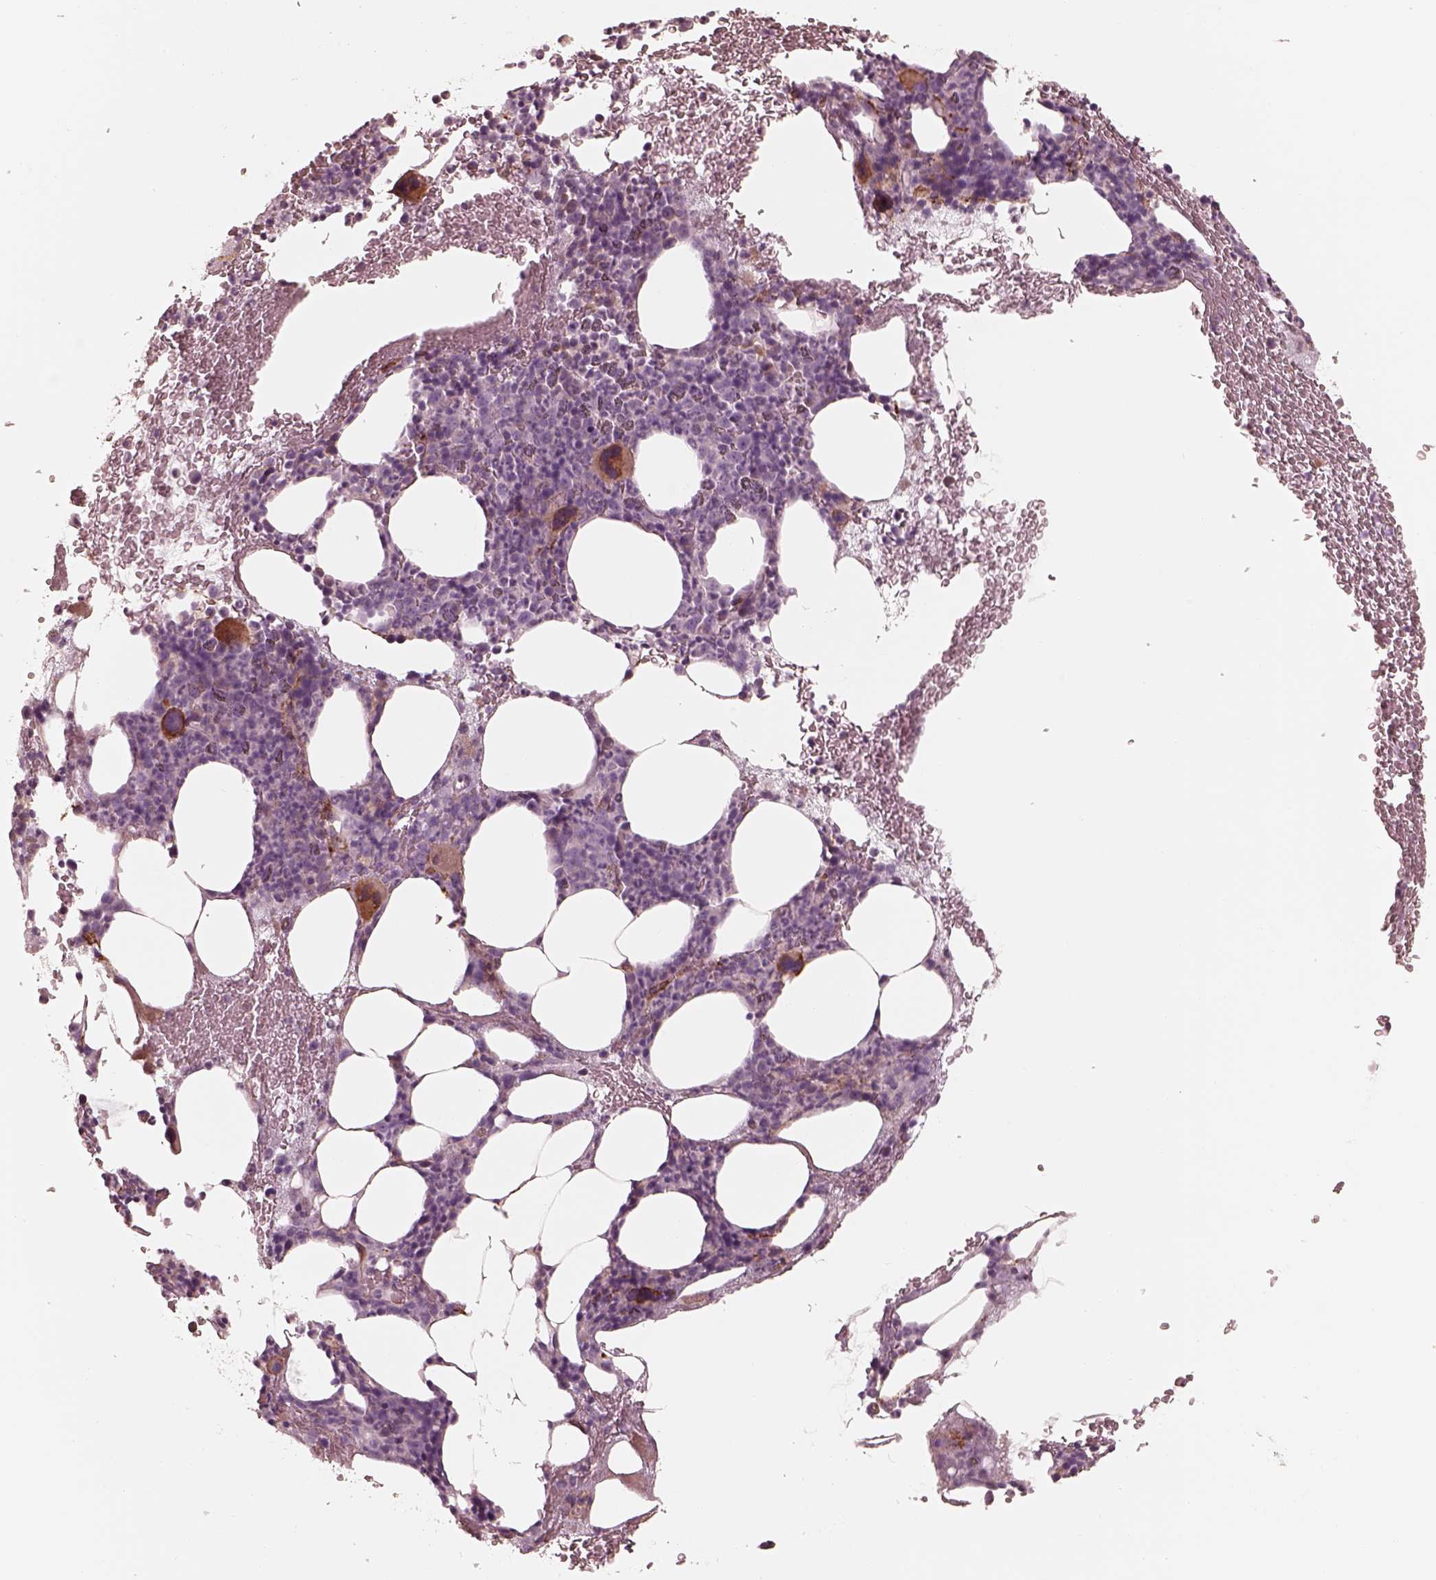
{"staining": {"intensity": "moderate", "quantity": ">75%", "location": "cytoplasmic/membranous"}, "tissue": "bone marrow", "cell_type": "Hematopoietic cells", "image_type": "normal", "snomed": [{"axis": "morphology", "description": "Normal tissue, NOS"}, {"axis": "topography", "description": "Bone marrow"}], "caption": "This photomicrograph reveals IHC staining of normal human bone marrow, with medium moderate cytoplasmic/membranous staining in approximately >75% of hematopoietic cells.", "gene": "RAB3C", "patient": {"sex": "male", "age": 89}}